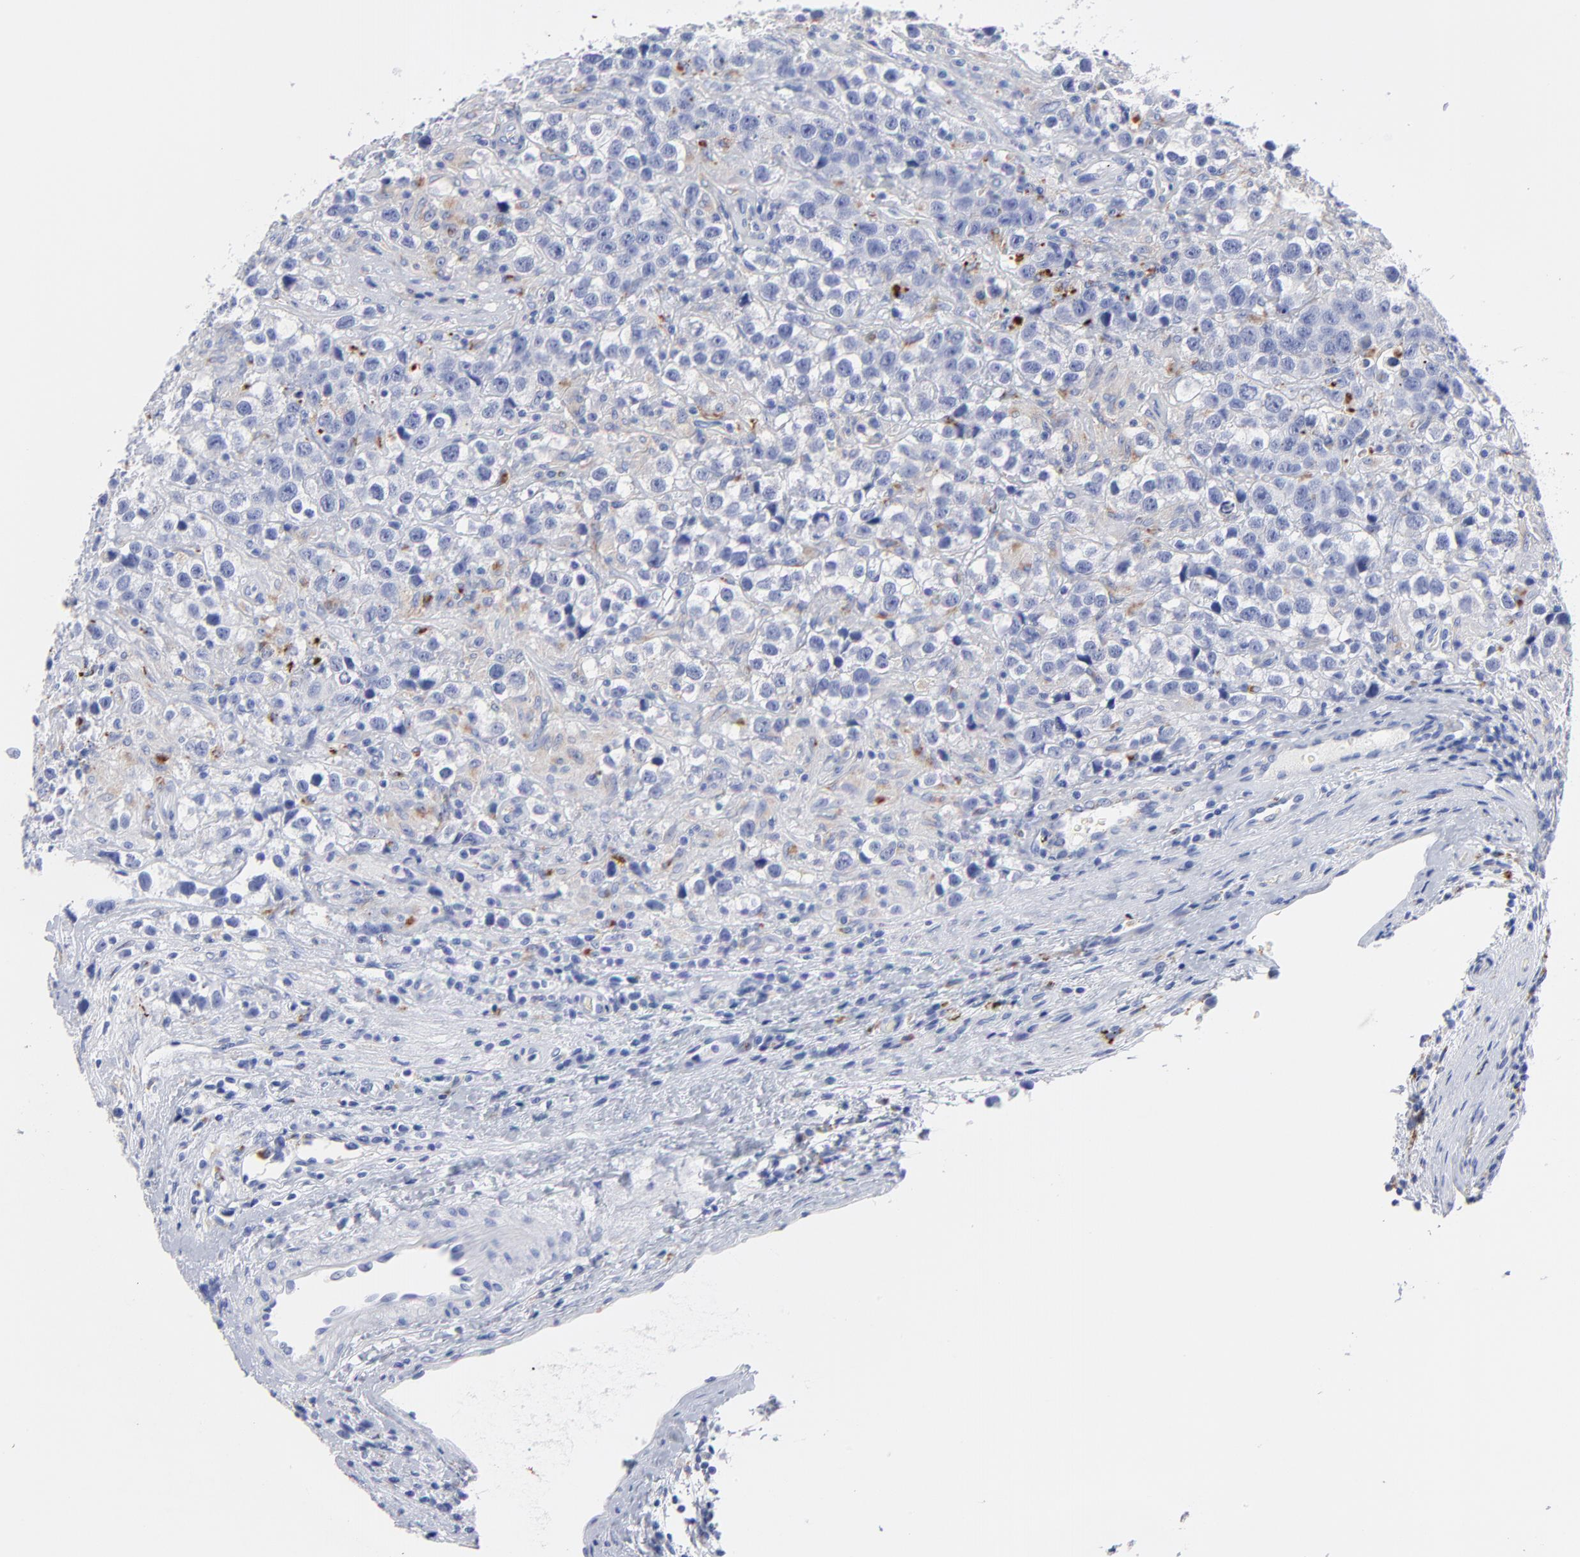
{"staining": {"intensity": "weak", "quantity": "<25%", "location": "cytoplasmic/membranous"}, "tissue": "testis cancer", "cell_type": "Tumor cells", "image_type": "cancer", "snomed": [{"axis": "morphology", "description": "Seminoma, NOS"}, {"axis": "topography", "description": "Testis"}], "caption": "DAB (3,3'-diaminobenzidine) immunohistochemical staining of testis cancer shows no significant staining in tumor cells.", "gene": "CPVL", "patient": {"sex": "male", "age": 43}}